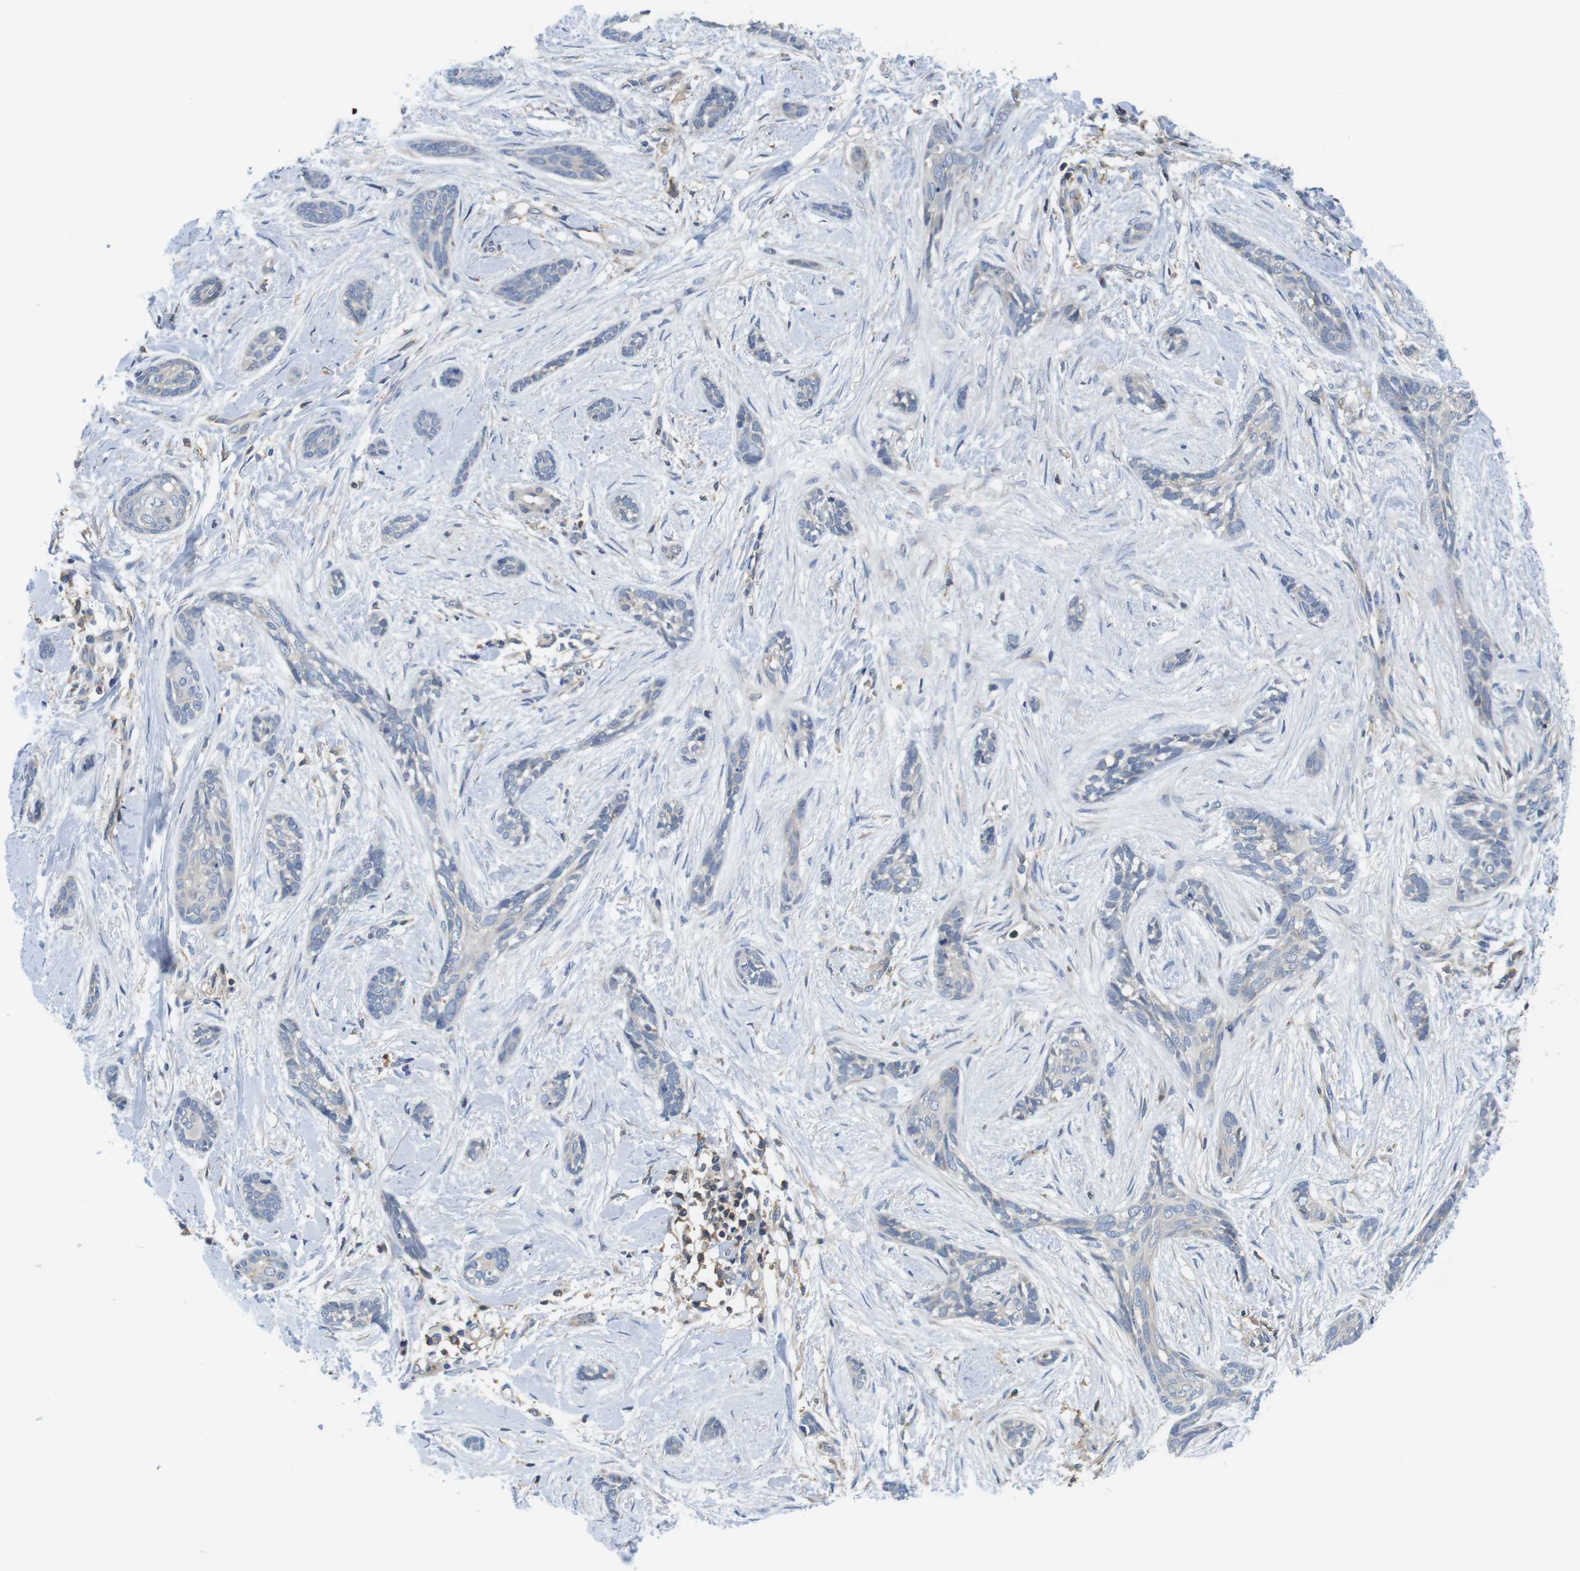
{"staining": {"intensity": "negative", "quantity": "none", "location": "none"}, "tissue": "skin cancer", "cell_type": "Tumor cells", "image_type": "cancer", "snomed": [{"axis": "morphology", "description": "Basal cell carcinoma"}, {"axis": "morphology", "description": "Adnexal tumor, benign"}, {"axis": "topography", "description": "Skin"}], "caption": "Histopathology image shows no protein positivity in tumor cells of skin cancer tissue.", "gene": "HERPUD2", "patient": {"sex": "female", "age": 42}}